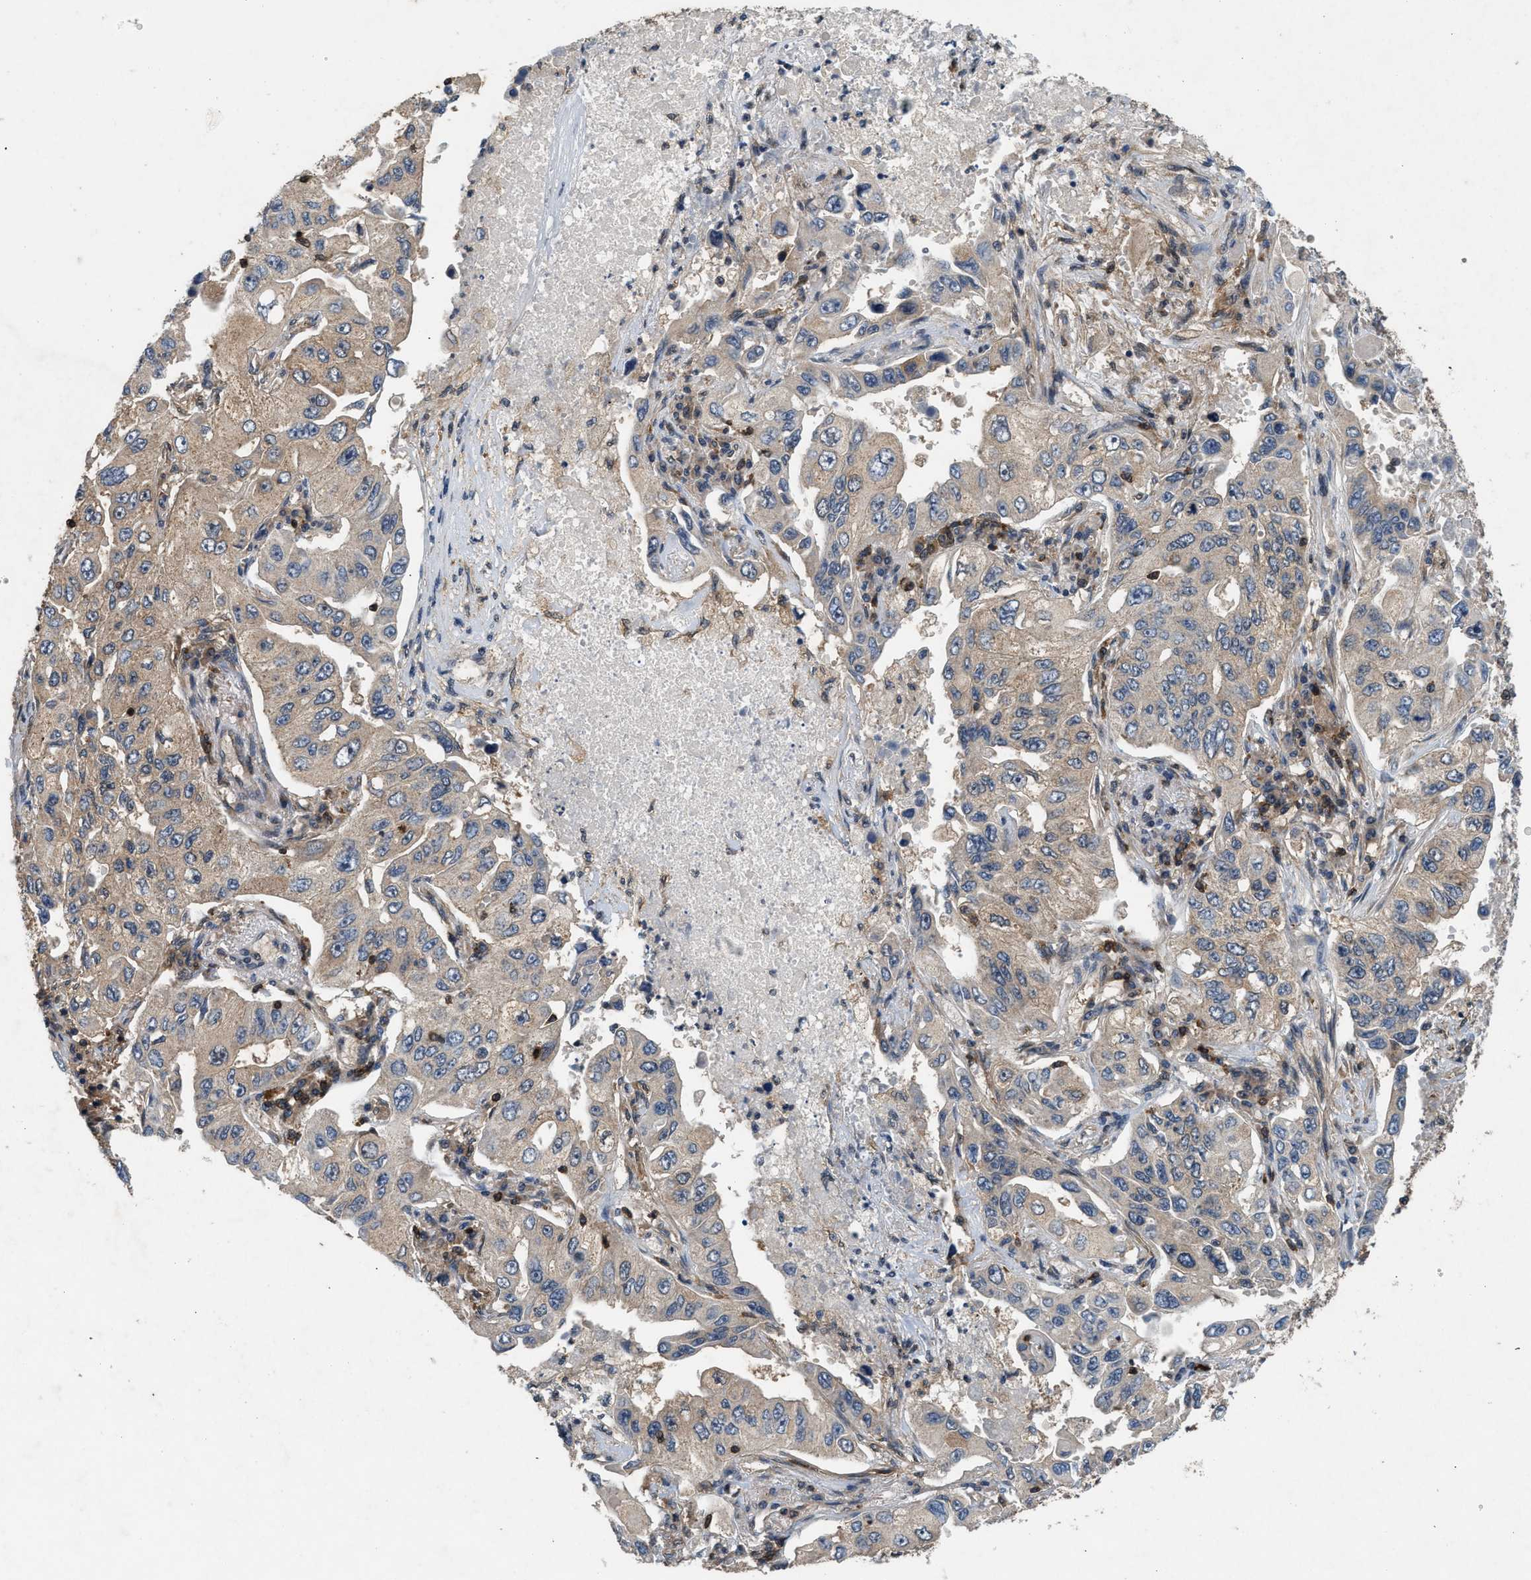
{"staining": {"intensity": "weak", "quantity": ">75%", "location": "cytoplasmic/membranous"}, "tissue": "lung cancer", "cell_type": "Tumor cells", "image_type": "cancer", "snomed": [{"axis": "morphology", "description": "Adenocarcinoma, NOS"}, {"axis": "topography", "description": "Lung"}], "caption": "Immunohistochemistry (IHC) image of adenocarcinoma (lung) stained for a protein (brown), which shows low levels of weak cytoplasmic/membranous staining in approximately >75% of tumor cells.", "gene": "OXSR1", "patient": {"sex": "male", "age": 84}}